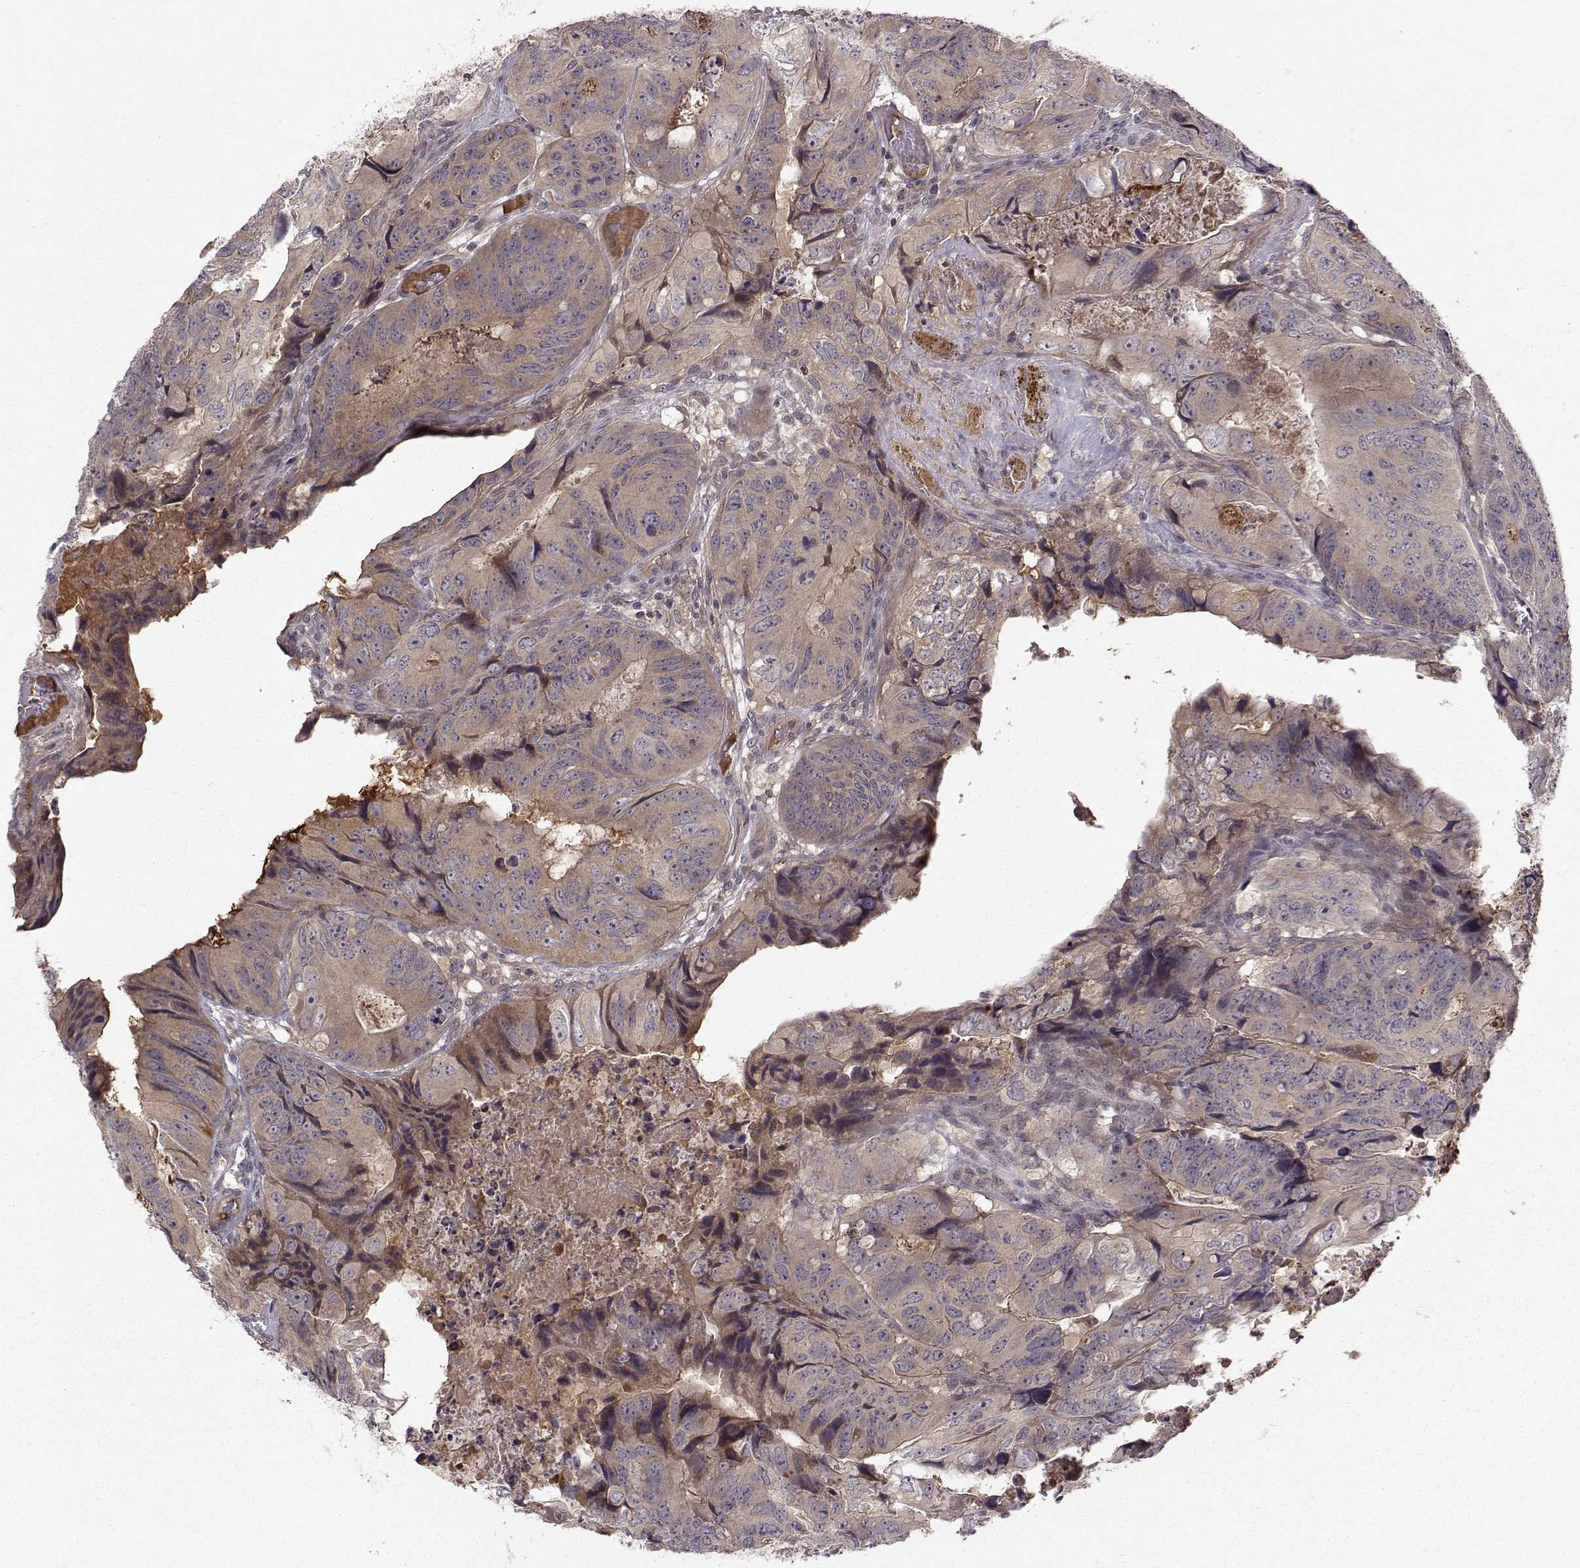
{"staining": {"intensity": "weak", "quantity": ">75%", "location": "cytoplasmic/membranous"}, "tissue": "colorectal cancer", "cell_type": "Tumor cells", "image_type": "cancer", "snomed": [{"axis": "morphology", "description": "Adenocarcinoma, NOS"}, {"axis": "topography", "description": "Colon"}], "caption": "Colorectal adenocarcinoma was stained to show a protein in brown. There is low levels of weak cytoplasmic/membranous positivity in approximately >75% of tumor cells. The staining was performed using DAB, with brown indicating positive protein expression. Nuclei are stained blue with hematoxylin.", "gene": "WNT6", "patient": {"sex": "male", "age": 79}}